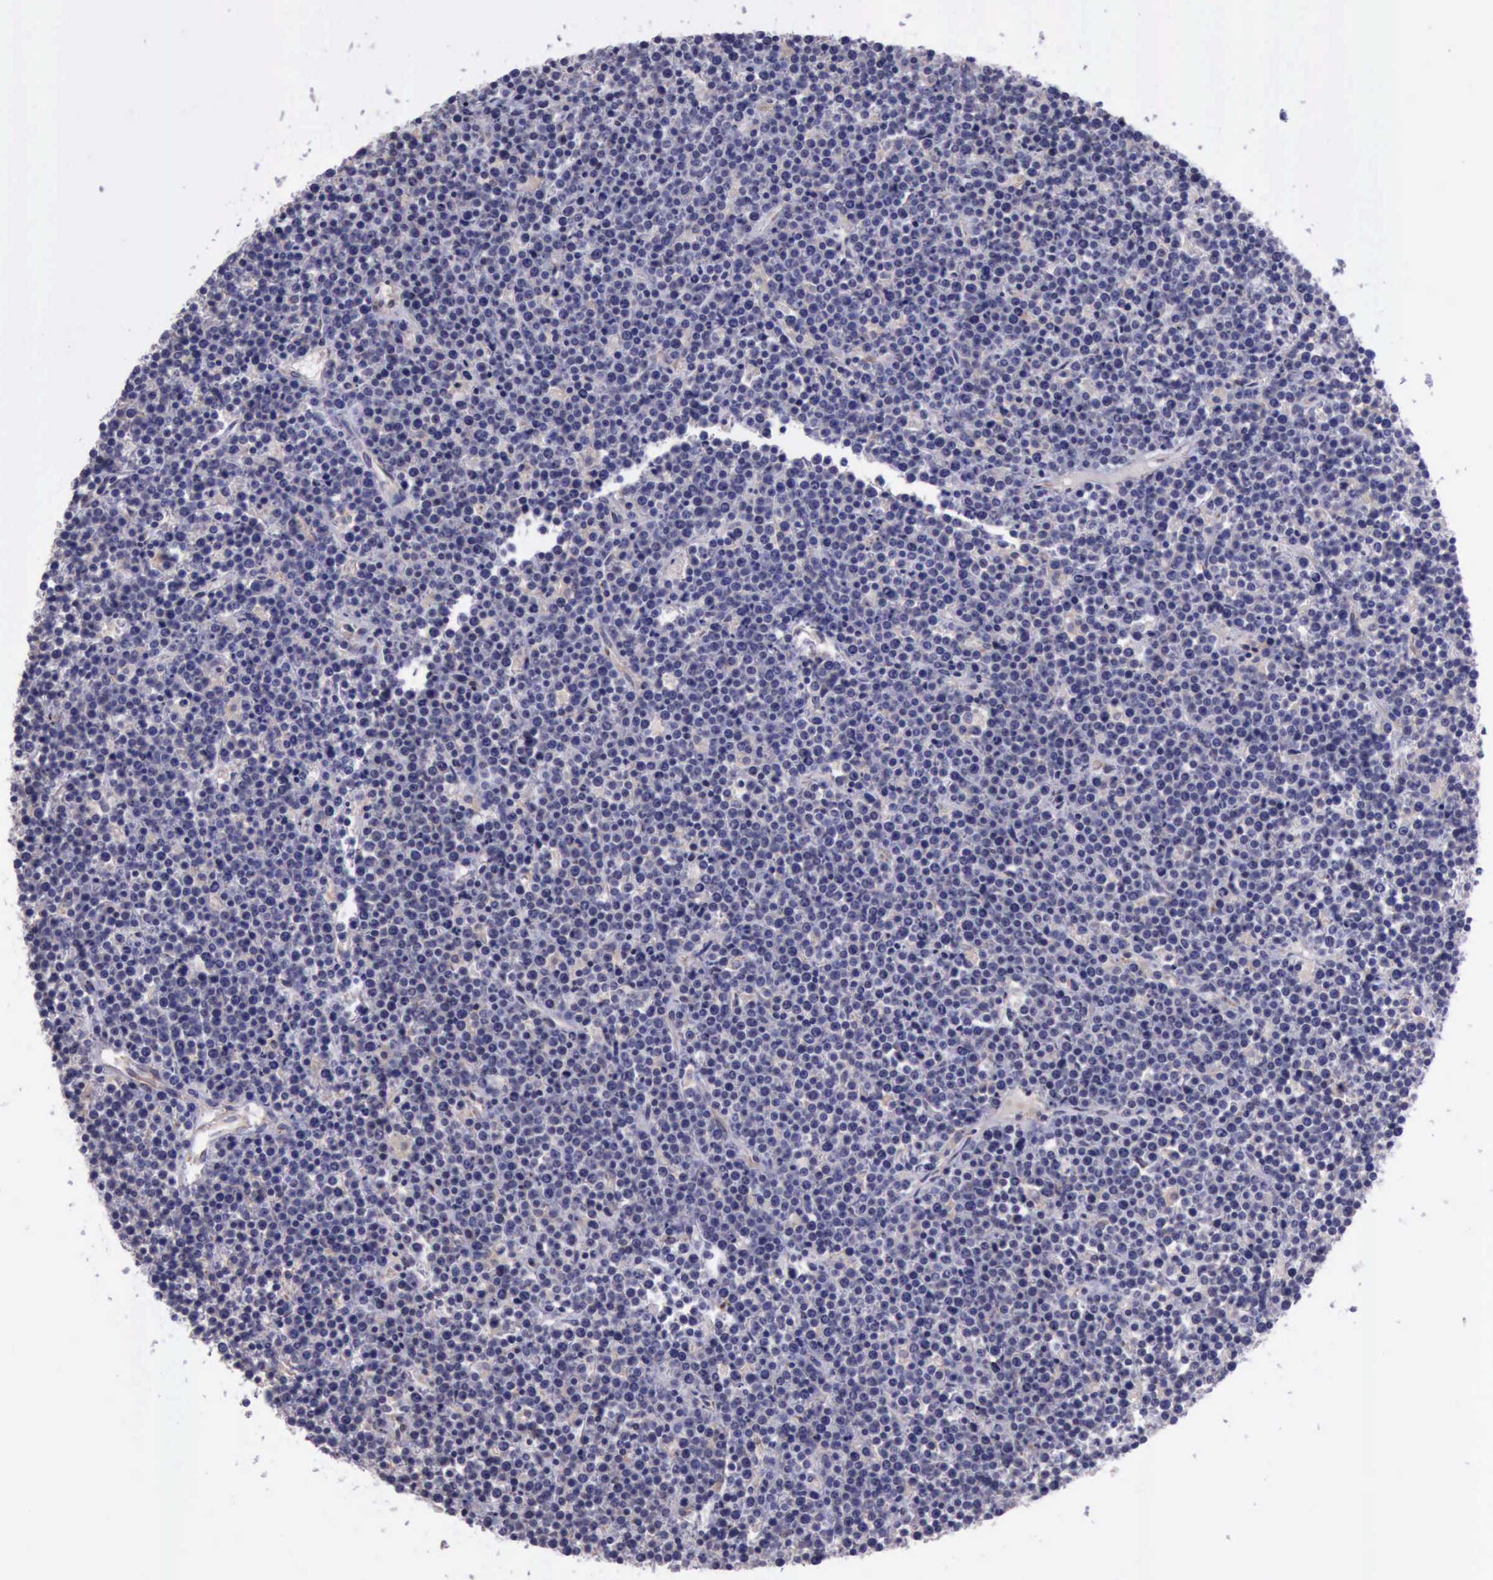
{"staining": {"intensity": "negative", "quantity": "none", "location": "none"}, "tissue": "lymphoma", "cell_type": "Tumor cells", "image_type": "cancer", "snomed": [{"axis": "morphology", "description": "Malignant lymphoma, non-Hodgkin's type, High grade"}, {"axis": "topography", "description": "Ovary"}], "caption": "DAB immunohistochemical staining of human lymphoma shows no significant expression in tumor cells.", "gene": "PLEK2", "patient": {"sex": "female", "age": 56}}